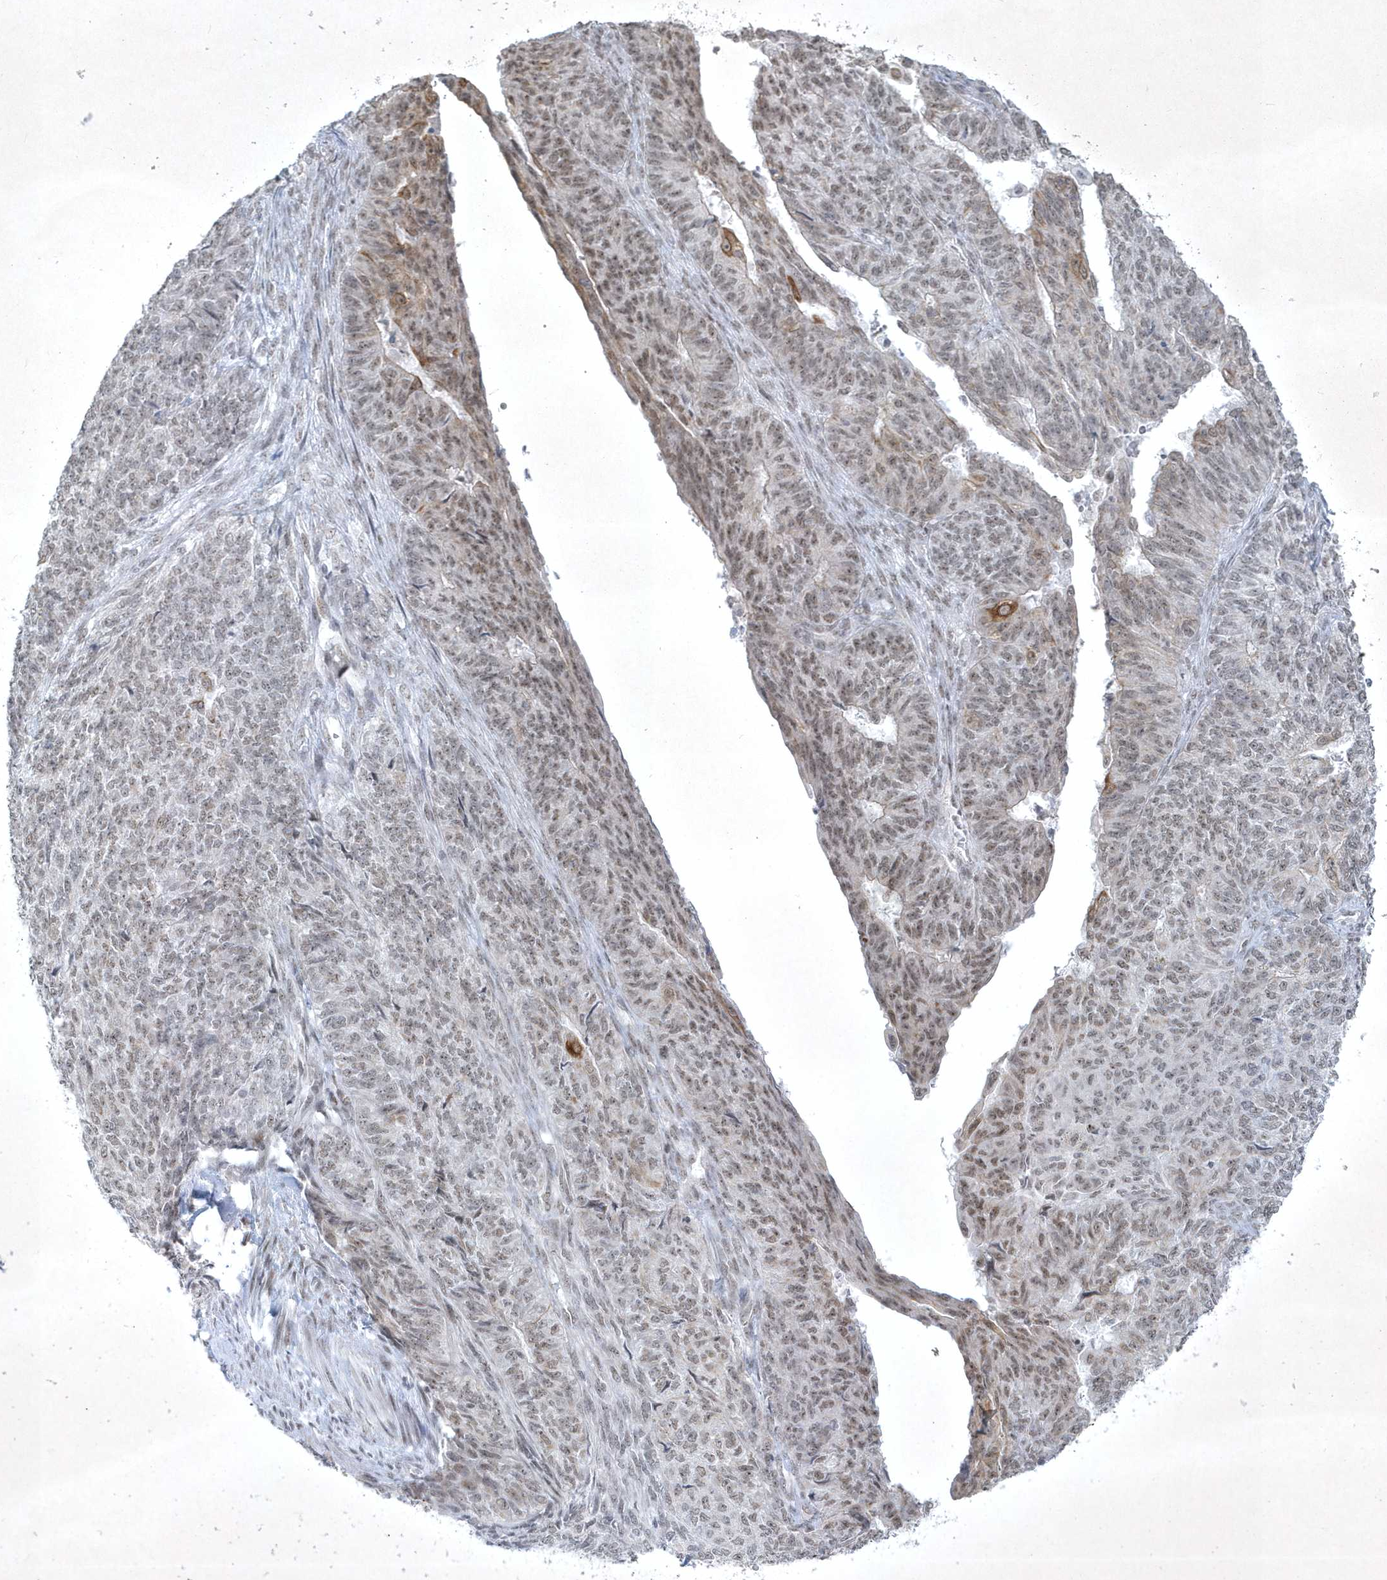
{"staining": {"intensity": "weak", "quantity": "25%-75%", "location": "nuclear"}, "tissue": "endometrial cancer", "cell_type": "Tumor cells", "image_type": "cancer", "snomed": [{"axis": "morphology", "description": "Adenocarcinoma, NOS"}, {"axis": "topography", "description": "Endometrium"}], "caption": "IHC histopathology image of neoplastic tissue: human adenocarcinoma (endometrial) stained using immunohistochemistry (IHC) reveals low levels of weak protein expression localized specifically in the nuclear of tumor cells, appearing as a nuclear brown color.", "gene": "ZBTB9", "patient": {"sex": "female", "age": 32}}